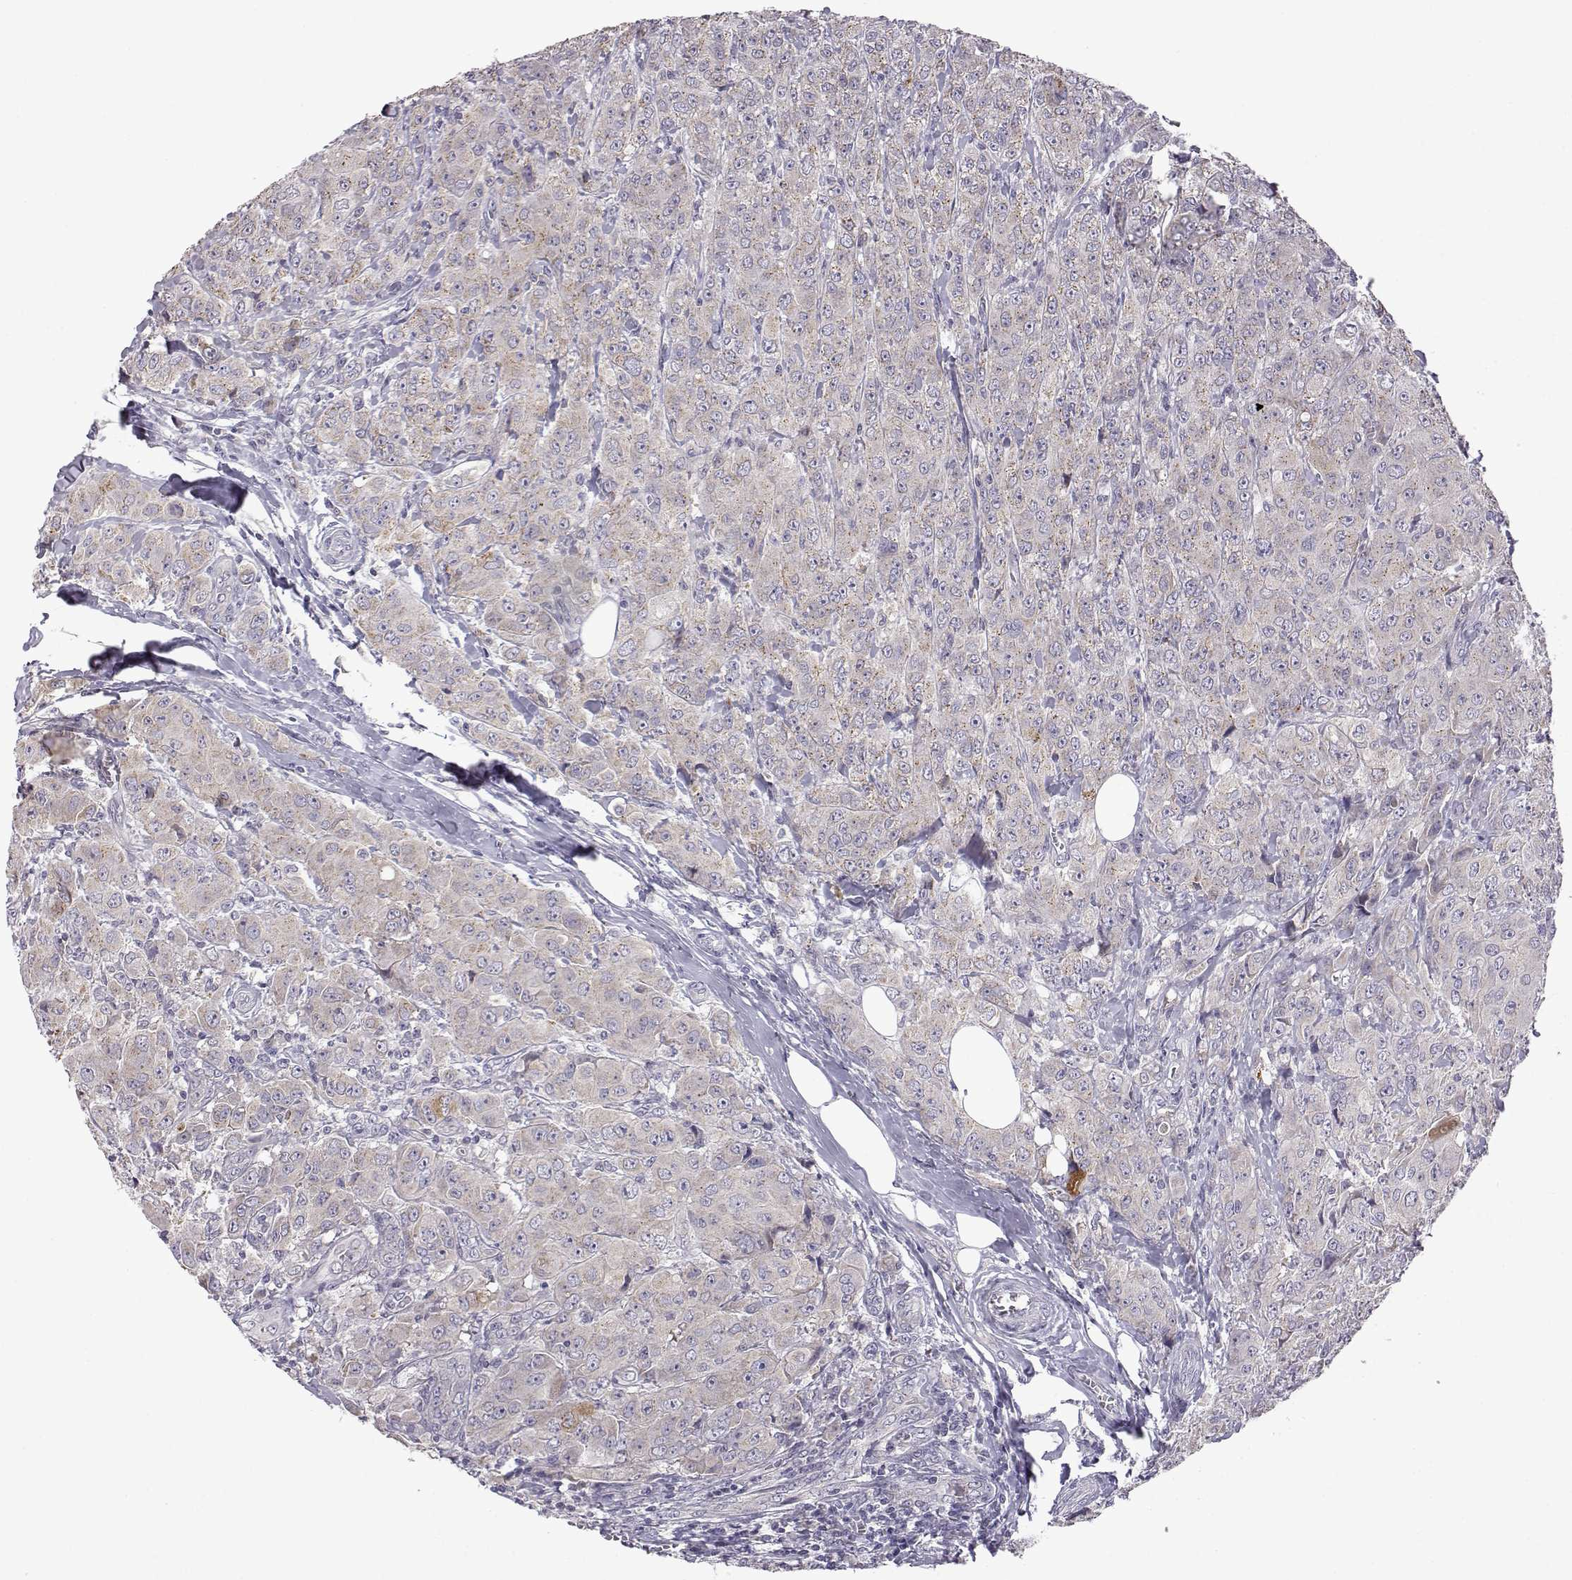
{"staining": {"intensity": "weak", "quantity": "<25%", "location": "cytoplasmic/membranous"}, "tissue": "breast cancer", "cell_type": "Tumor cells", "image_type": "cancer", "snomed": [{"axis": "morphology", "description": "Duct carcinoma"}, {"axis": "topography", "description": "Breast"}], "caption": "Immunohistochemistry of breast invasive ductal carcinoma demonstrates no positivity in tumor cells. (DAB IHC visualized using brightfield microscopy, high magnification).", "gene": "VGF", "patient": {"sex": "female", "age": 43}}